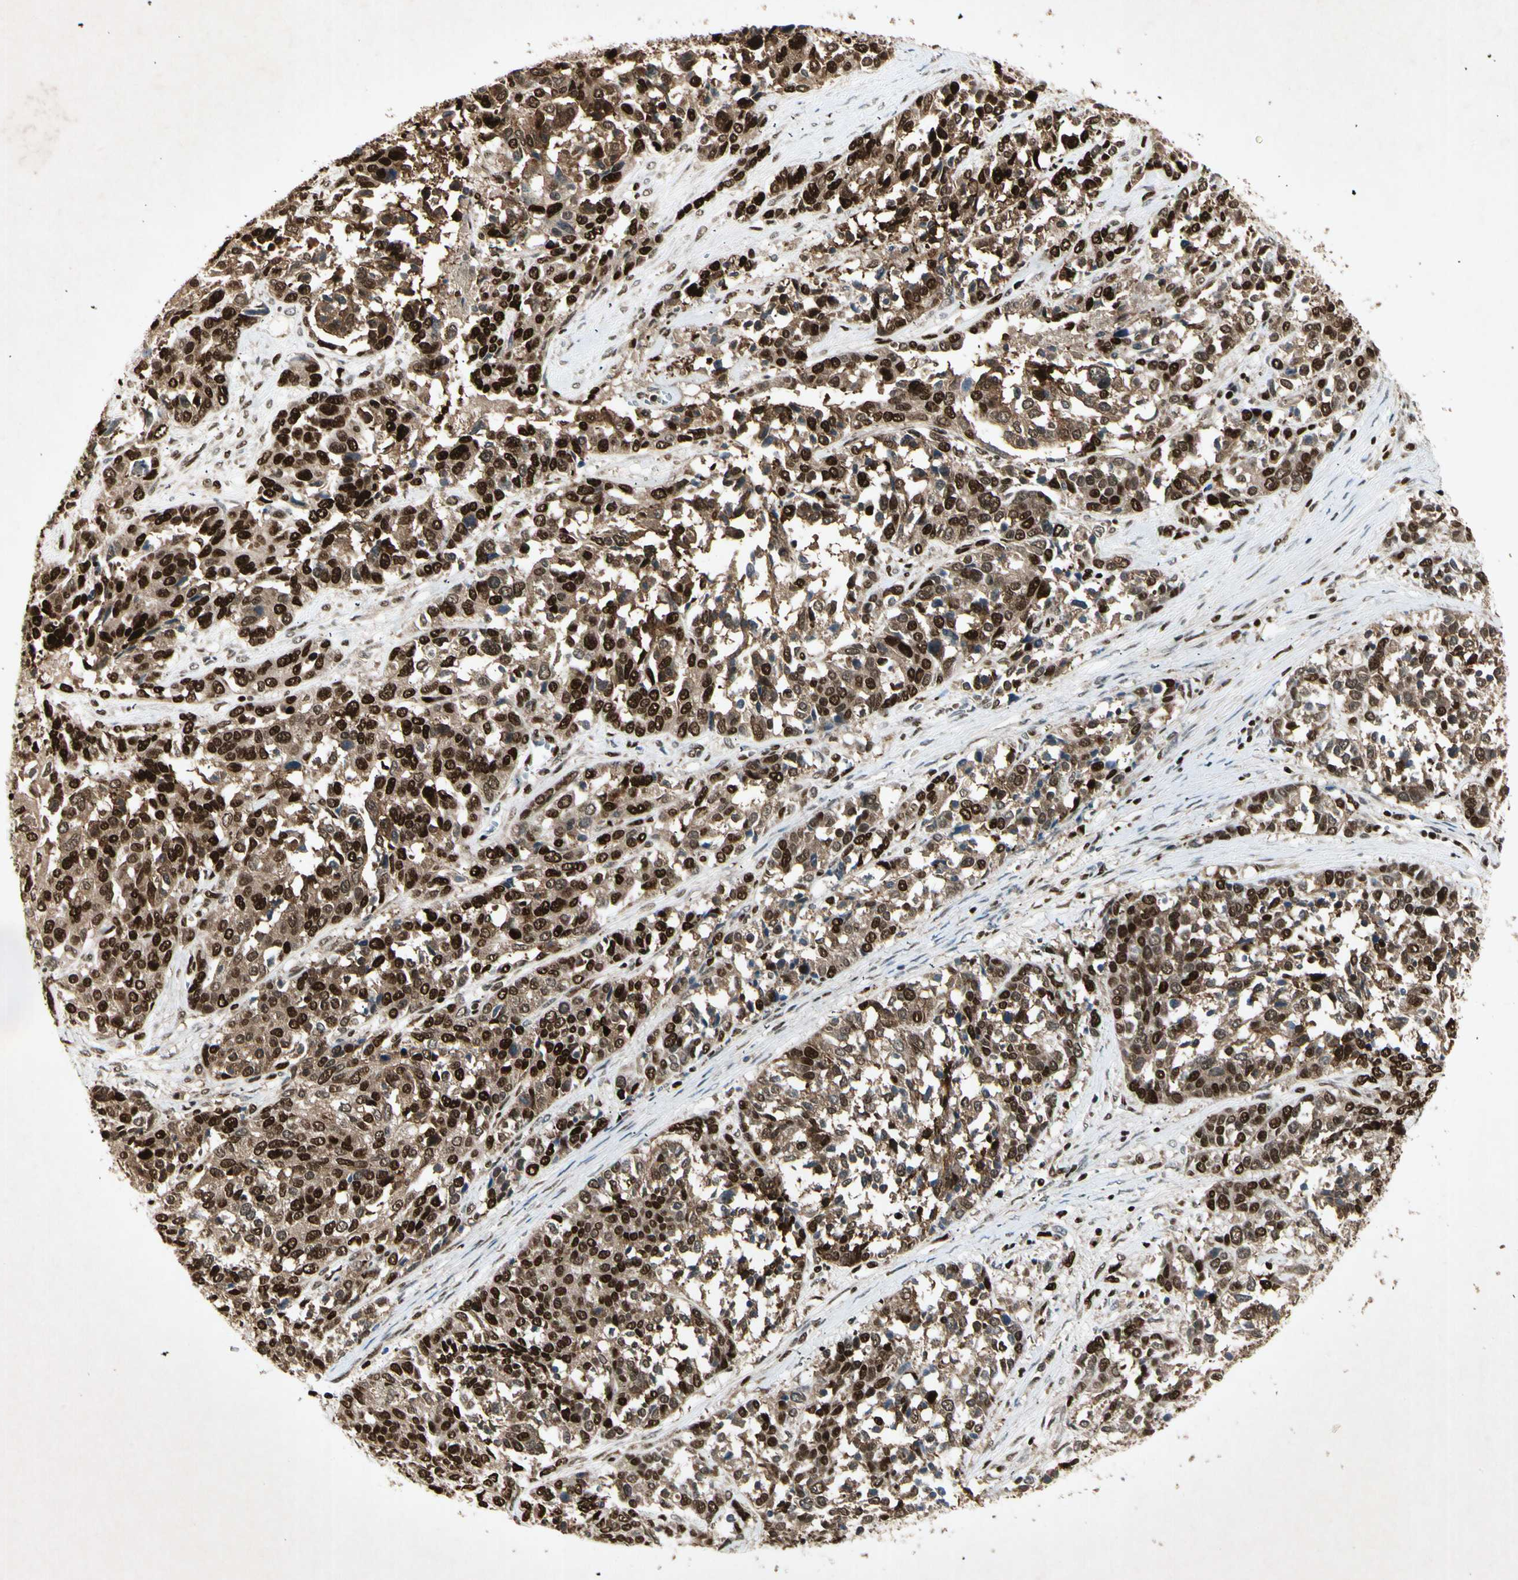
{"staining": {"intensity": "strong", "quantity": ">75%", "location": "cytoplasmic/membranous,nuclear"}, "tissue": "ovarian cancer", "cell_type": "Tumor cells", "image_type": "cancer", "snomed": [{"axis": "morphology", "description": "Cystadenocarcinoma, serous, NOS"}, {"axis": "topography", "description": "Ovary"}], "caption": "Immunohistochemical staining of human ovarian cancer reveals high levels of strong cytoplasmic/membranous and nuclear expression in about >75% of tumor cells.", "gene": "RNF43", "patient": {"sex": "female", "age": 44}}